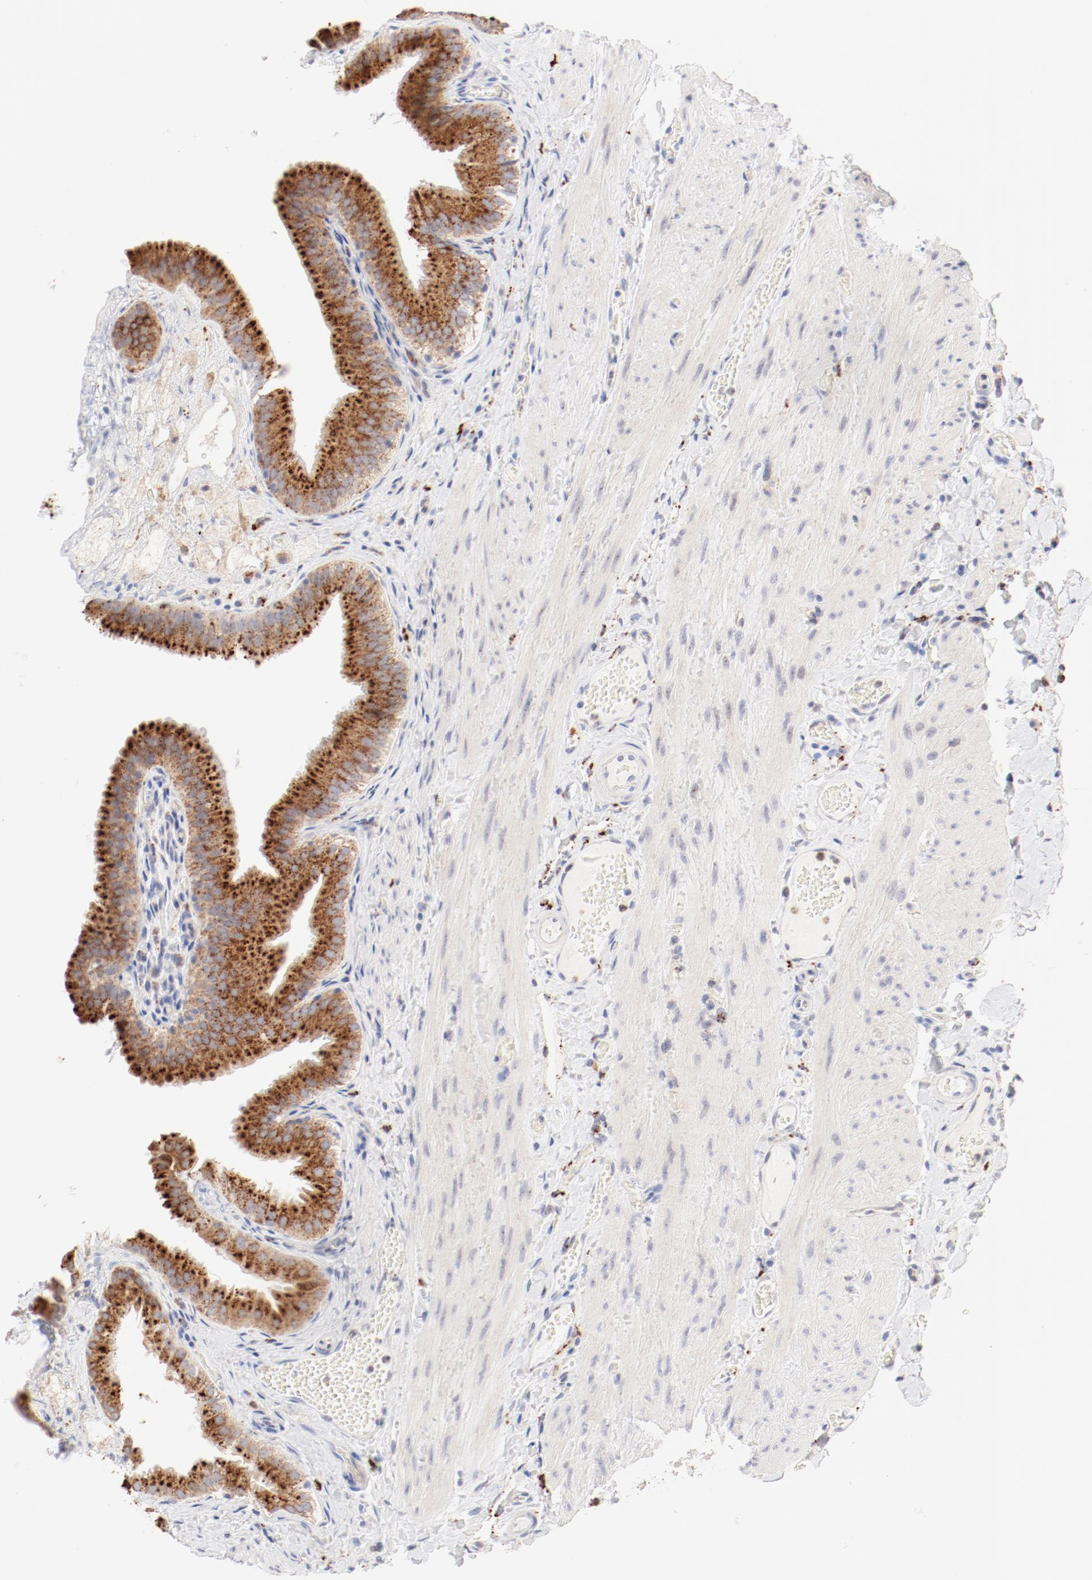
{"staining": {"intensity": "moderate", "quantity": ">75%", "location": "cytoplasmic/membranous"}, "tissue": "gallbladder", "cell_type": "Glandular cells", "image_type": "normal", "snomed": [{"axis": "morphology", "description": "Normal tissue, NOS"}, {"axis": "topography", "description": "Gallbladder"}], "caption": "Protein expression analysis of normal gallbladder displays moderate cytoplasmic/membranous staining in approximately >75% of glandular cells. (Brightfield microscopy of DAB IHC at high magnification).", "gene": "CTSH", "patient": {"sex": "female", "age": 24}}